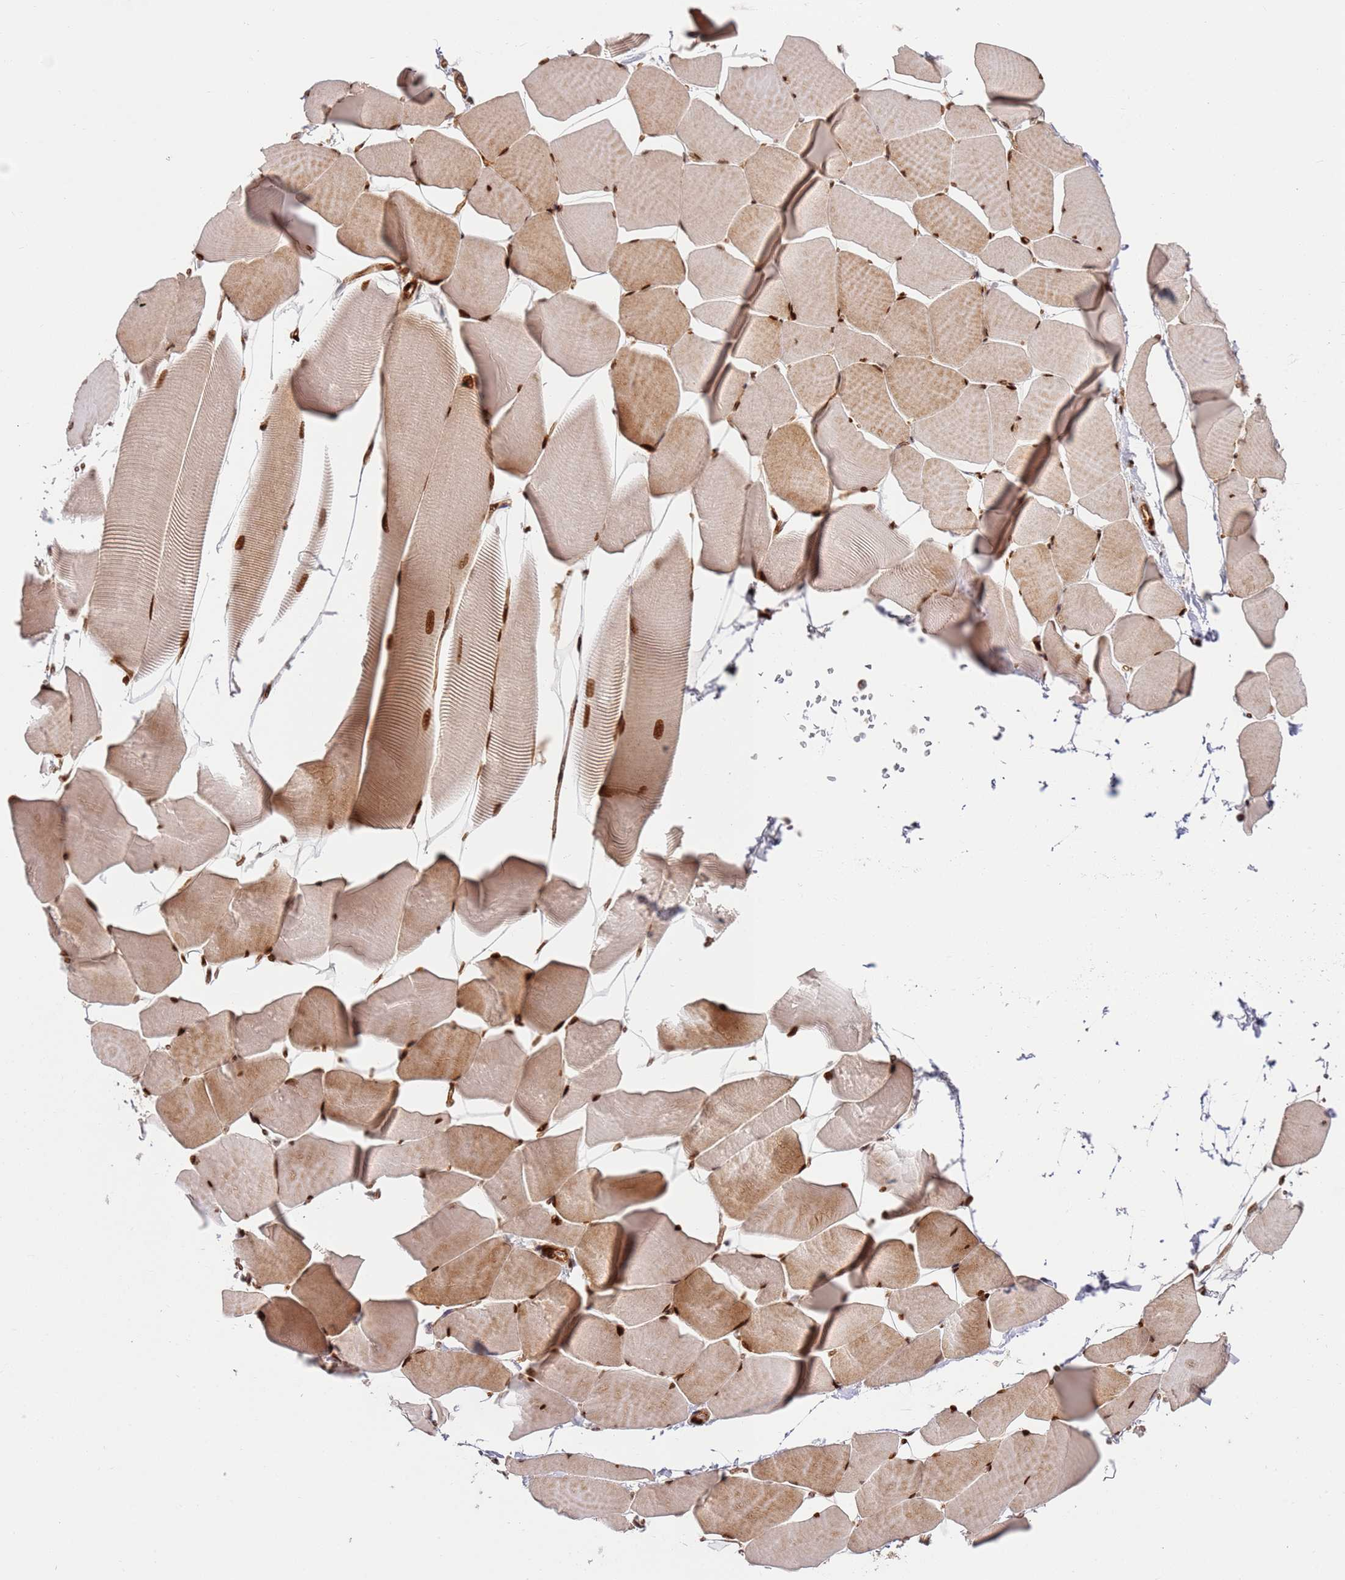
{"staining": {"intensity": "strong", "quantity": "25%-75%", "location": "cytoplasmic/membranous,nuclear"}, "tissue": "skeletal muscle", "cell_type": "Myocytes", "image_type": "normal", "snomed": [{"axis": "morphology", "description": "Normal tissue, NOS"}, {"axis": "topography", "description": "Skeletal muscle"}], "caption": "This histopathology image demonstrates immunohistochemistry staining of benign human skeletal muscle, with high strong cytoplasmic/membranous,nuclear staining in about 25%-75% of myocytes.", "gene": "TMEM233", "patient": {"sex": "male", "age": 25}}